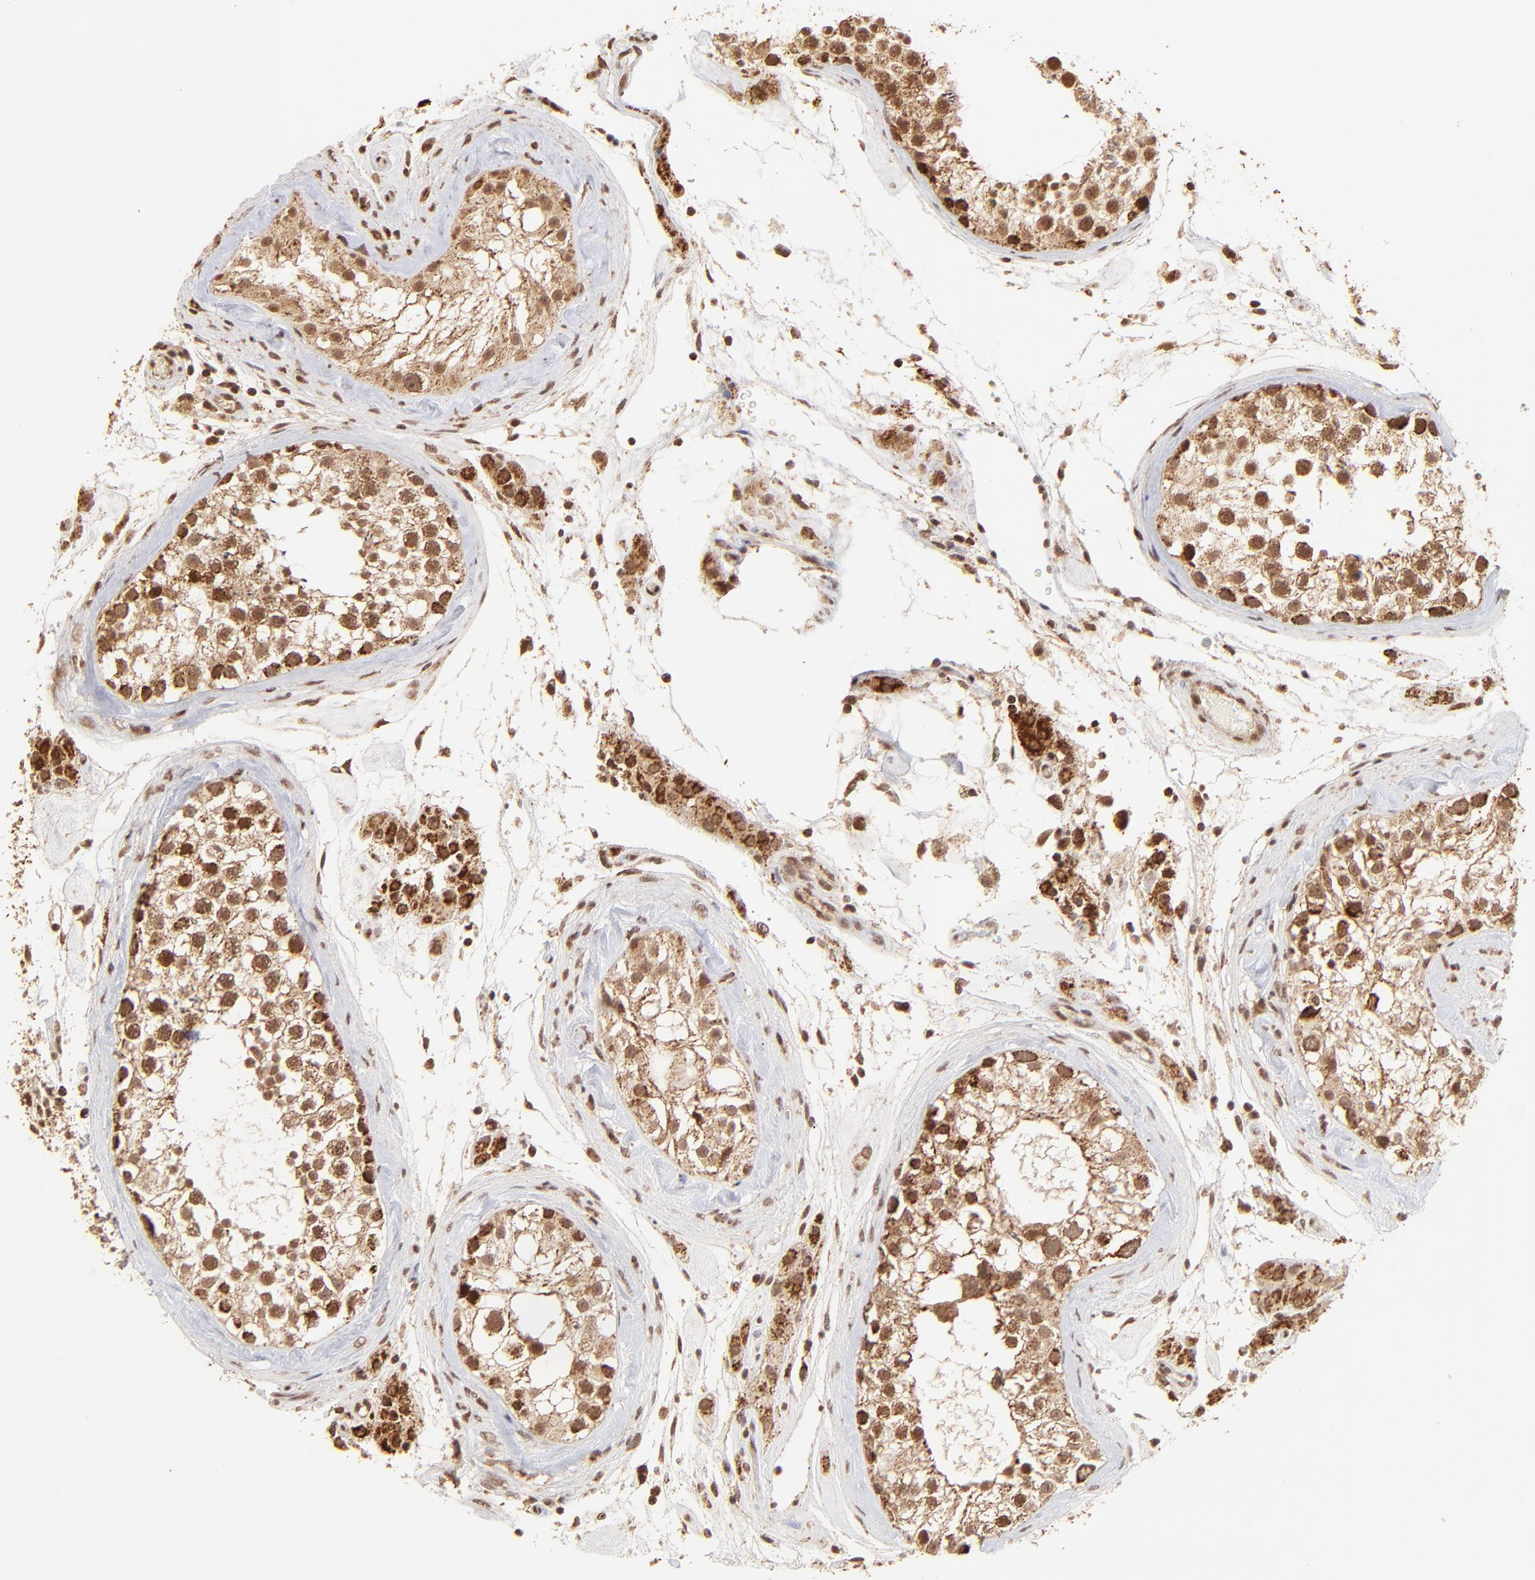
{"staining": {"intensity": "strong", "quantity": ">75%", "location": "cytoplasmic/membranous"}, "tissue": "testis", "cell_type": "Cells in seminiferous ducts", "image_type": "normal", "snomed": [{"axis": "morphology", "description": "Normal tissue, NOS"}, {"axis": "topography", "description": "Testis"}], "caption": "DAB (3,3'-diaminobenzidine) immunohistochemical staining of unremarkable testis demonstrates strong cytoplasmic/membranous protein staining in about >75% of cells in seminiferous ducts. The staining was performed using DAB to visualize the protein expression in brown, while the nuclei were stained in blue with hematoxylin (Magnification: 20x).", "gene": "MED15", "patient": {"sex": "male", "age": 46}}